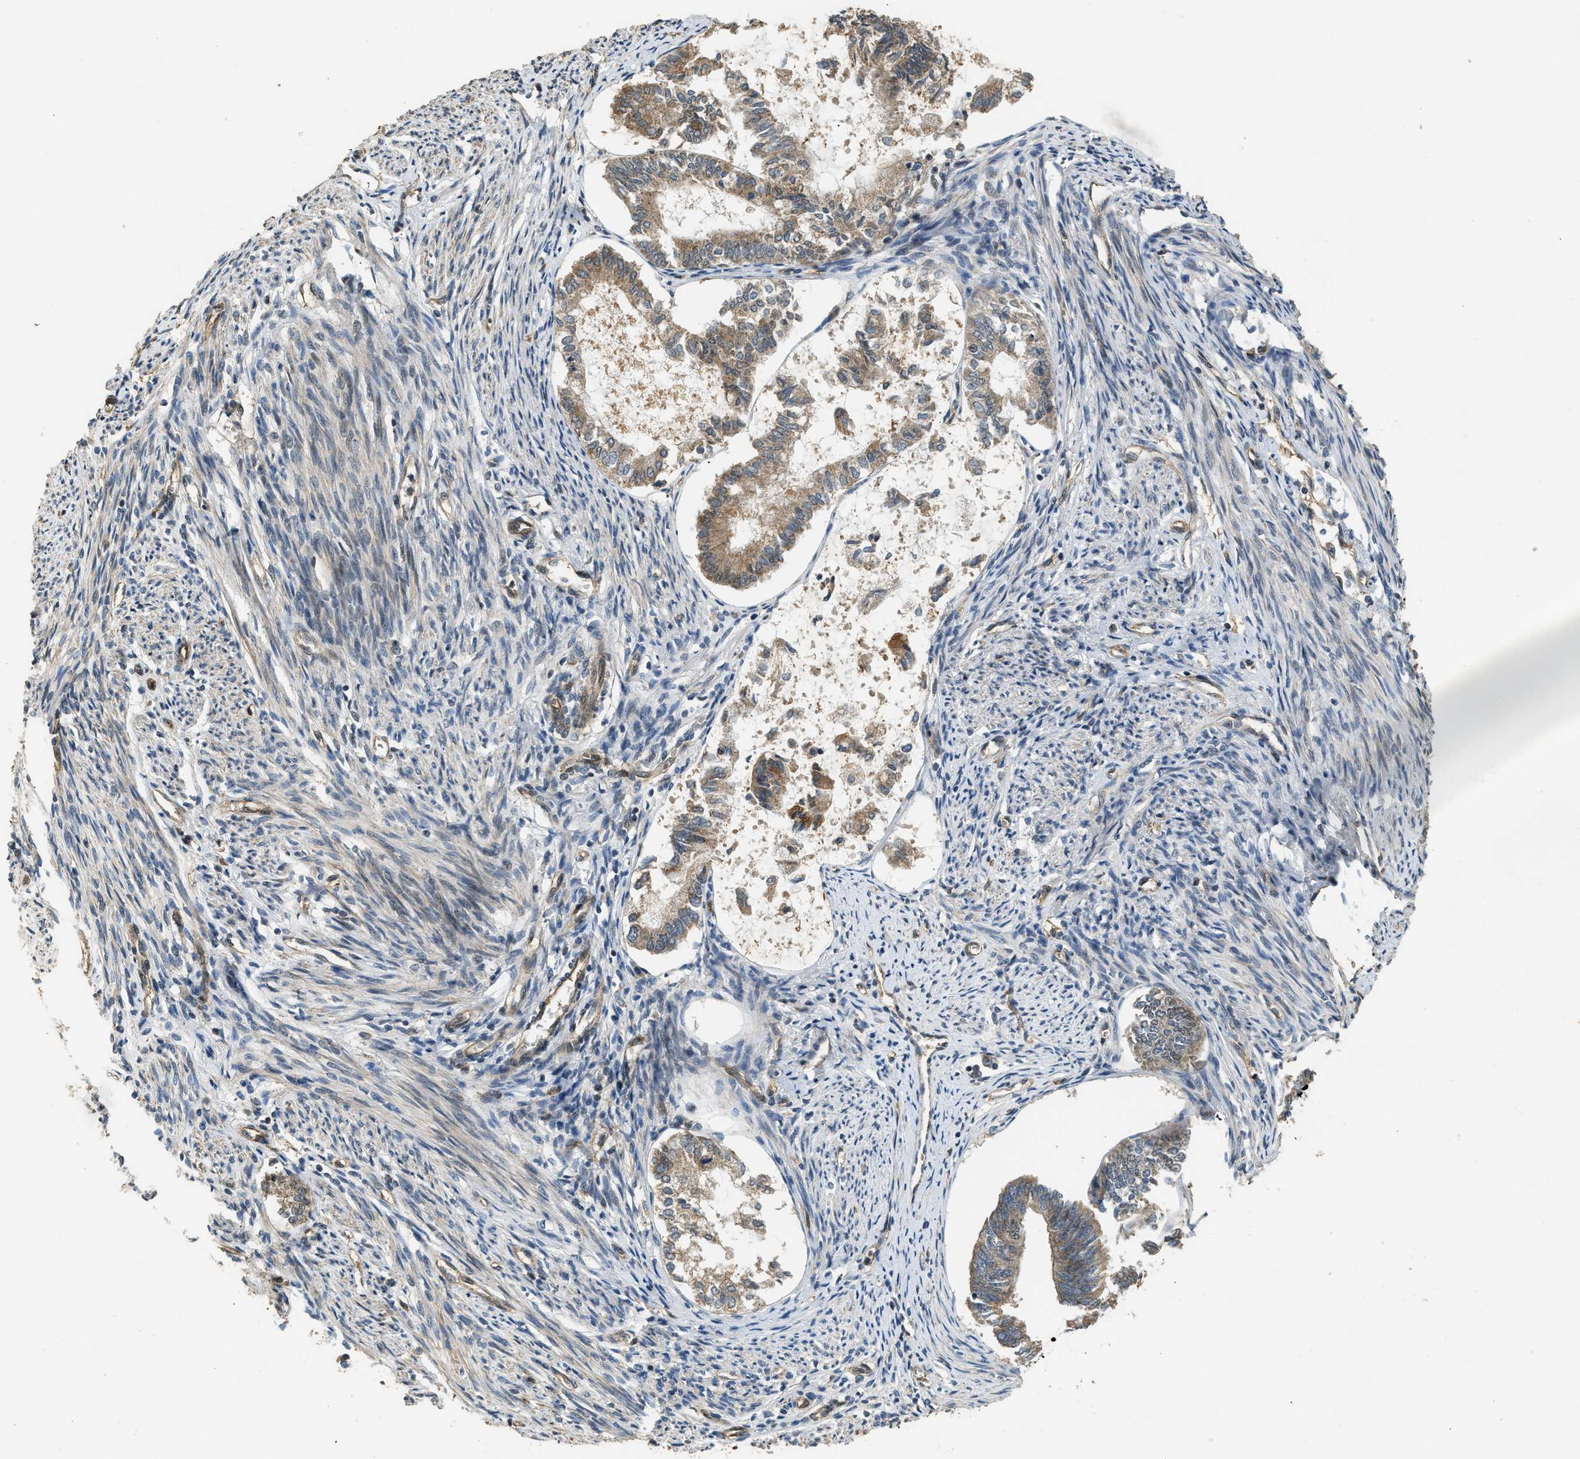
{"staining": {"intensity": "moderate", "quantity": ">75%", "location": "cytoplasmic/membranous"}, "tissue": "endometrial cancer", "cell_type": "Tumor cells", "image_type": "cancer", "snomed": [{"axis": "morphology", "description": "Adenocarcinoma, NOS"}, {"axis": "topography", "description": "Endometrium"}], "caption": "Approximately >75% of tumor cells in adenocarcinoma (endometrial) reveal moderate cytoplasmic/membranous protein expression as visualized by brown immunohistochemical staining.", "gene": "GET1", "patient": {"sex": "female", "age": 86}}